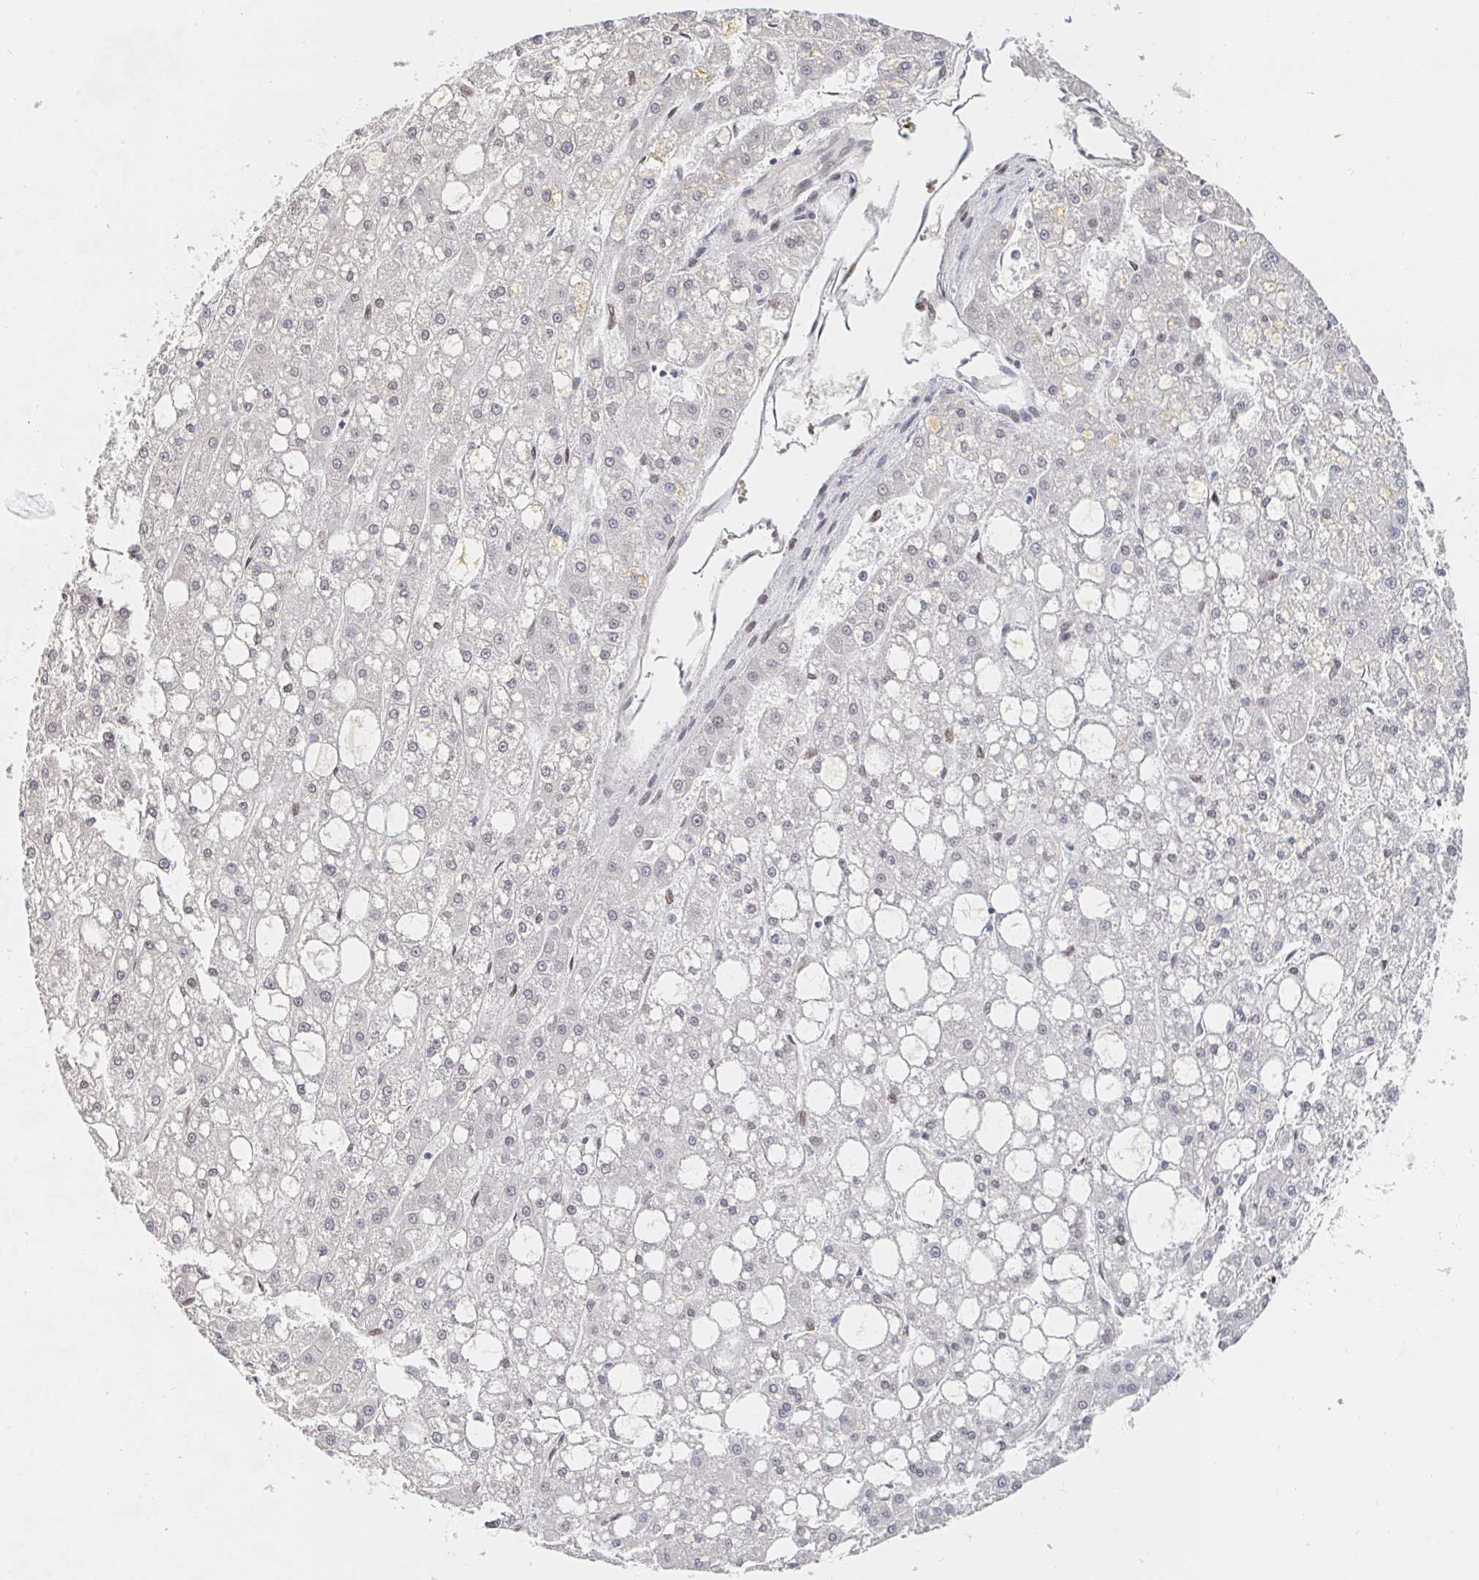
{"staining": {"intensity": "negative", "quantity": "none", "location": "none"}, "tissue": "liver cancer", "cell_type": "Tumor cells", "image_type": "cancer", "snomed": [{"axis": "morphology", "description": "Carcinoma, Hepatocellular, NOS"}, {"axis": "topography", "description": "Liver"}], "caption": "Immunohistochemistry histopathology image of human liver cancer stained for a protein (brown), which displays no expression in tumor cells. (DAB IHC, high magnification).", "gene": "CHD2", "patient": {"sex": "male", "age": 67}}